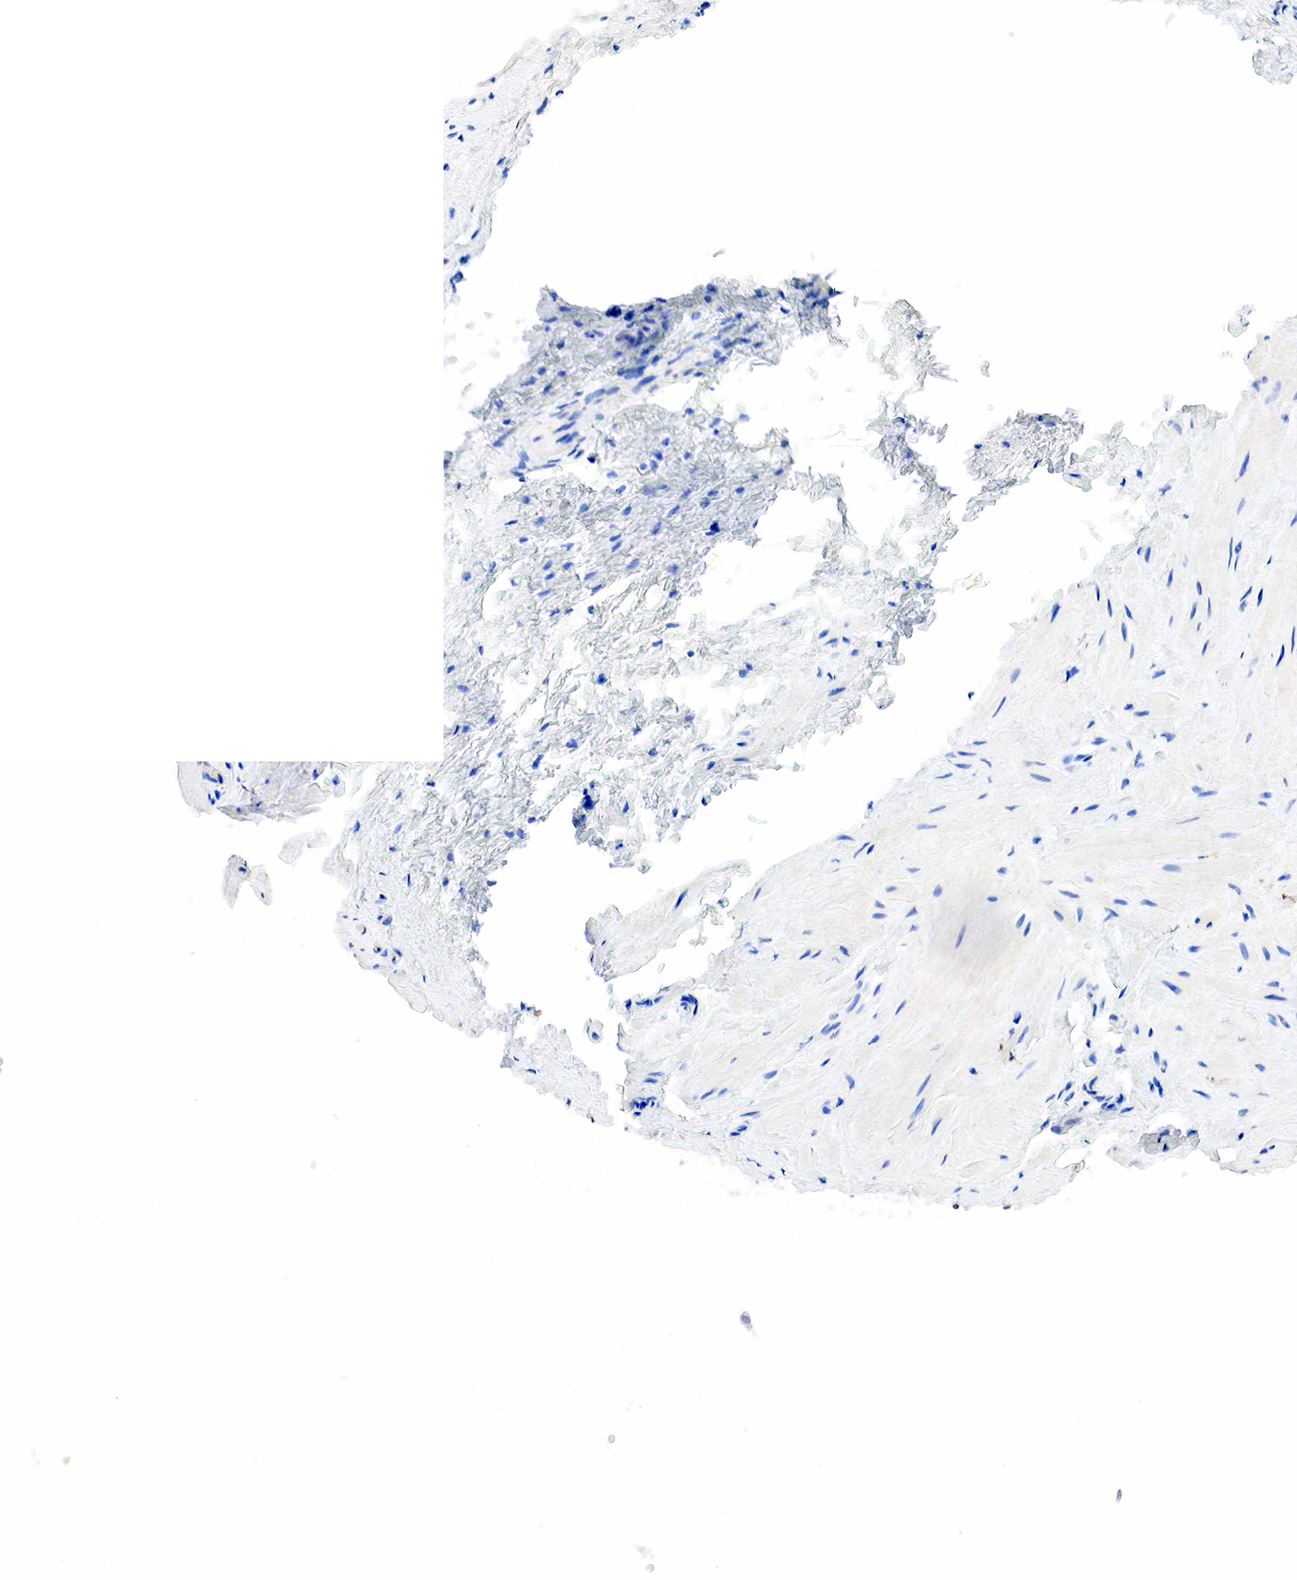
{"staining": {"intensity": "negative", "quantity": "none", "location": "none"}, "tissue": "epididymis", "cell_type": "Glandular cells", "image_type": "normal", "snomed": [{"axis": "morphology", "description": "Normal tissue, NOS"}, {"axis": "topography", "description": "Epididymis"}], "caption": "This is an immunohistochemistry (IHC) photomicrograph of benign epididymis. There is no staining in glandular cells.", "gene": "SST", "patient": {"sex": "male", "age": 74}}